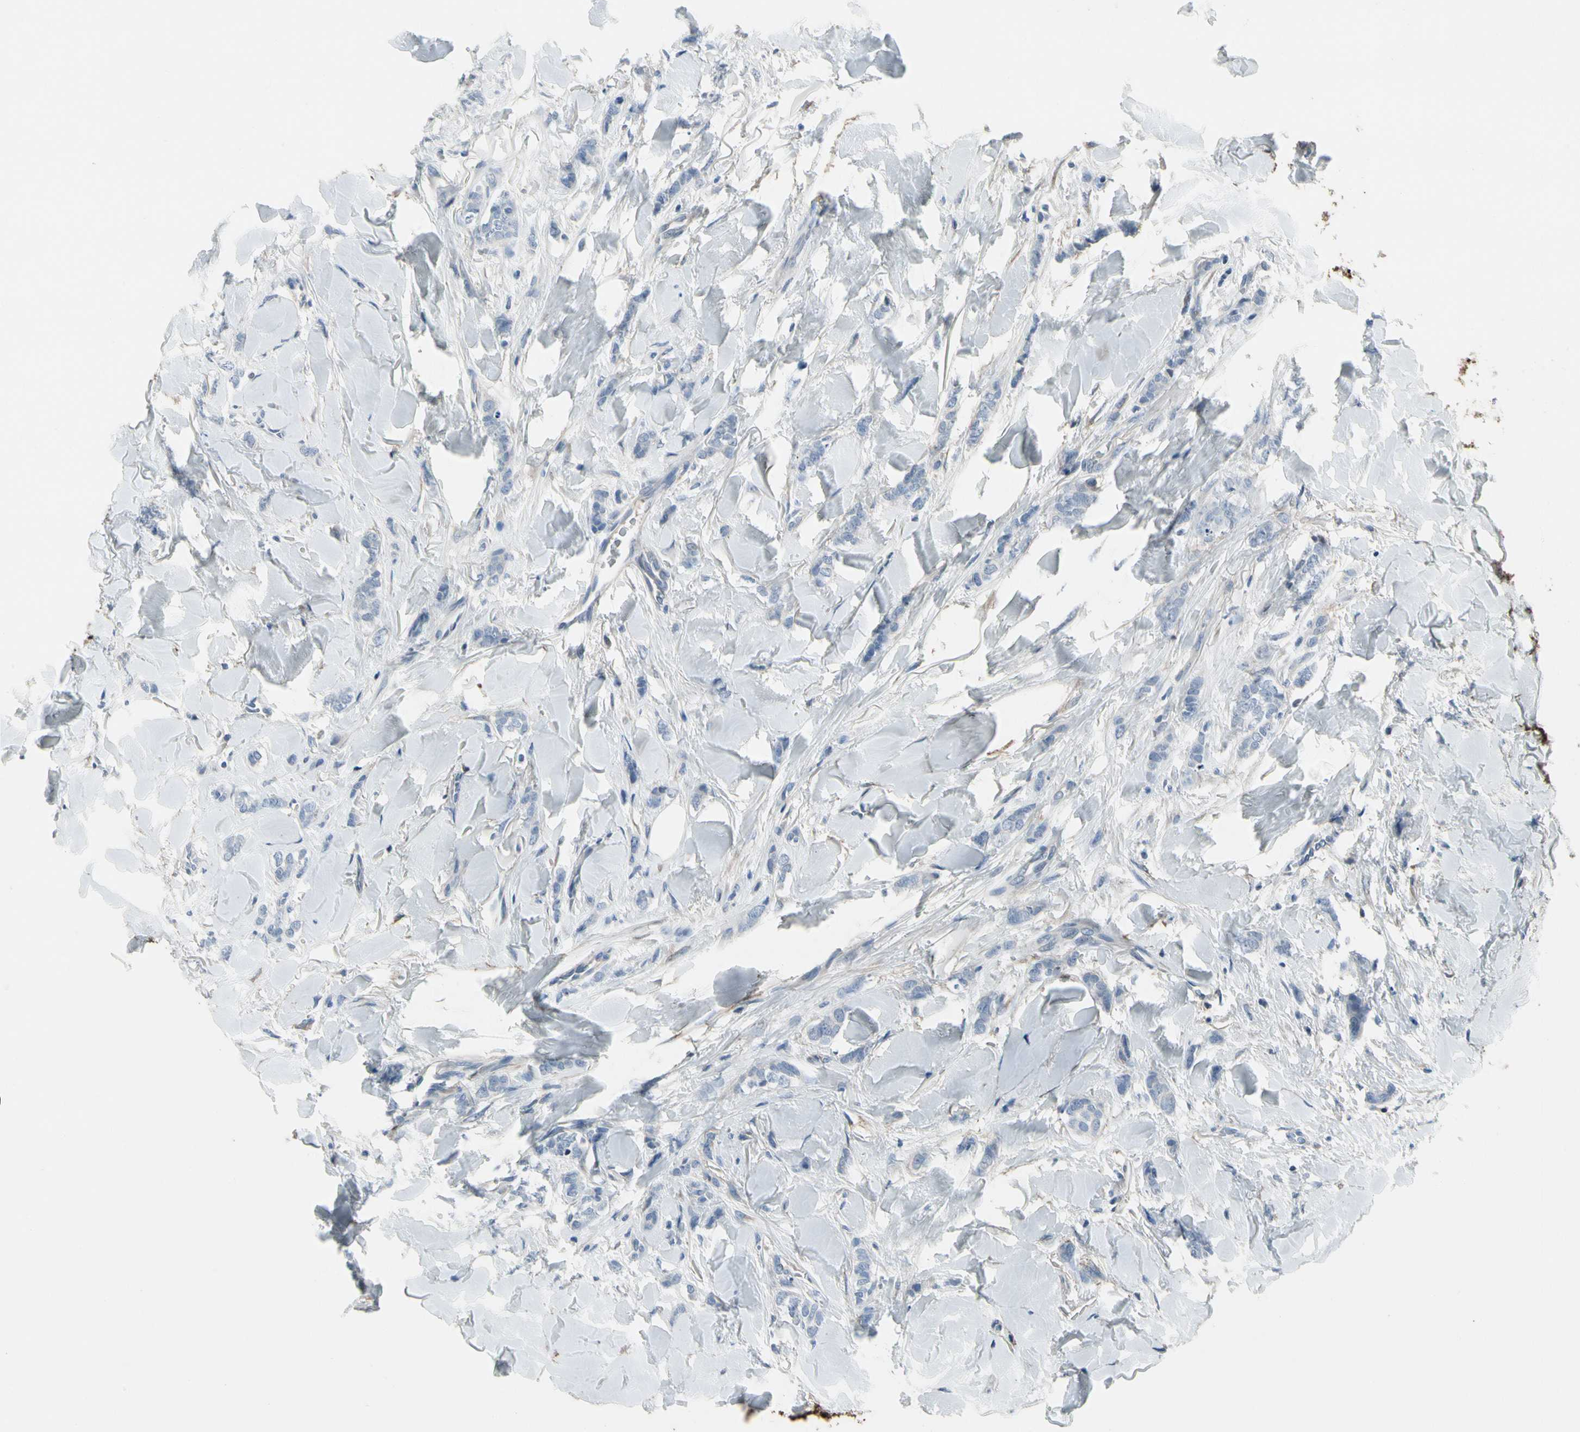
{"staining": {"intensity": "negative", "quantity": "none", "location": "none"}, "tissue": "breast cancer", "cell_type": "Tumor cells", "image_type": "cancer", "snomed": [{"axis": "morphology", "description": "Lobular carcinoma"}, {"axis": "topography", "description": "Skin"}, {"axis": "topography", "description": "Breast"}], "caption": "This is an immunohistochemistry photomicrograph of breast cancer (lobular carcinoma). There is no staining in tumor cells.", "gene": "PIGR", "patient": {"sex": "female", "age": 46}}